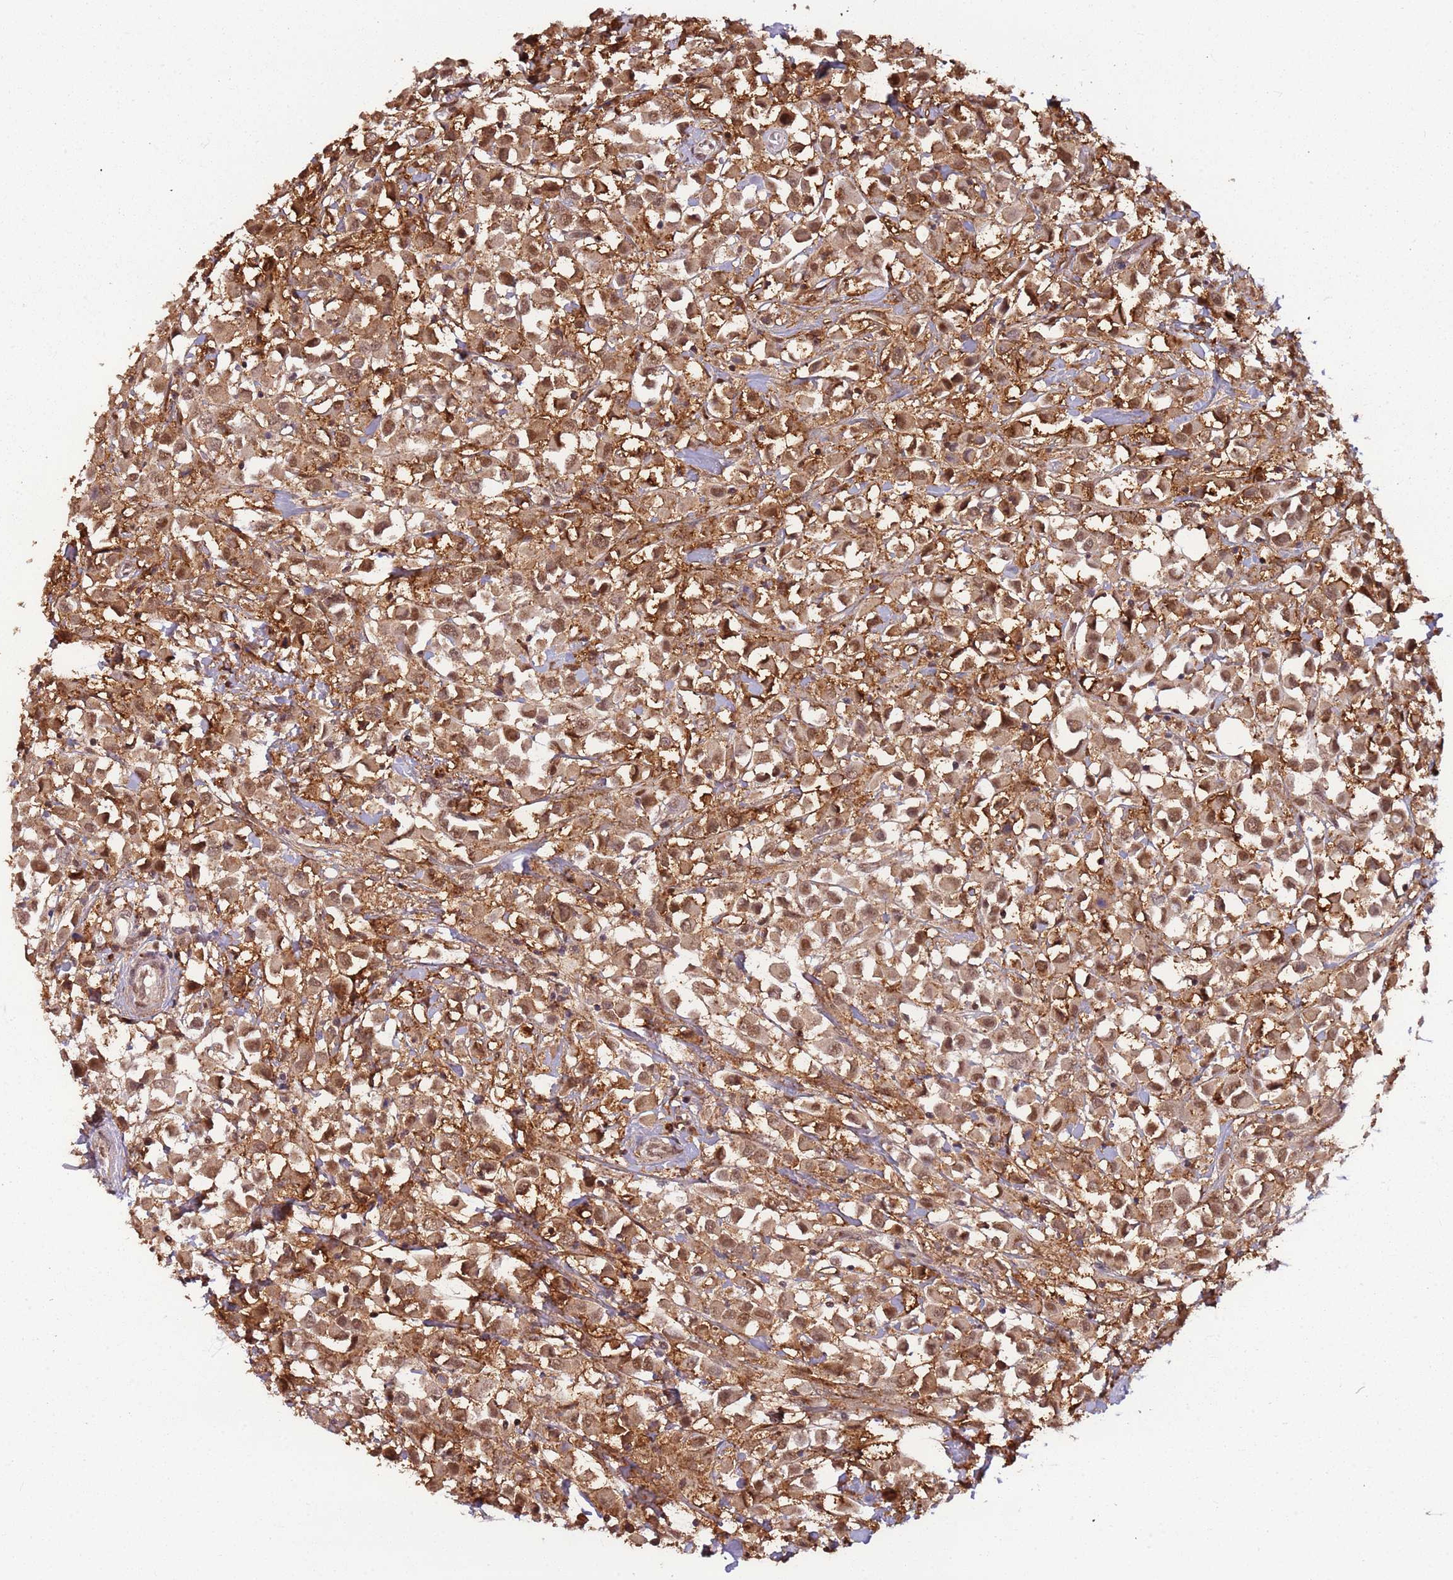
{"staining": {"intensity": "moderate", "quantity": ">75%", "location": "nuclear"}, "tissue": "breast cancer", "cell_type": "Tumor cells", "image_type": "cancer", "snomed": [{"axis": "morphology", "description": "Duct carcinoma"}, {"axis": "topography", "description": "Breast"}], "caption": "Breast cancer was stained to show a protein in brown. There is medium levels of moderate nuclear expression in about >75% of tumor cells.", "gene": "POLR3H", "patient": {"sex": "female", "age": 61}}